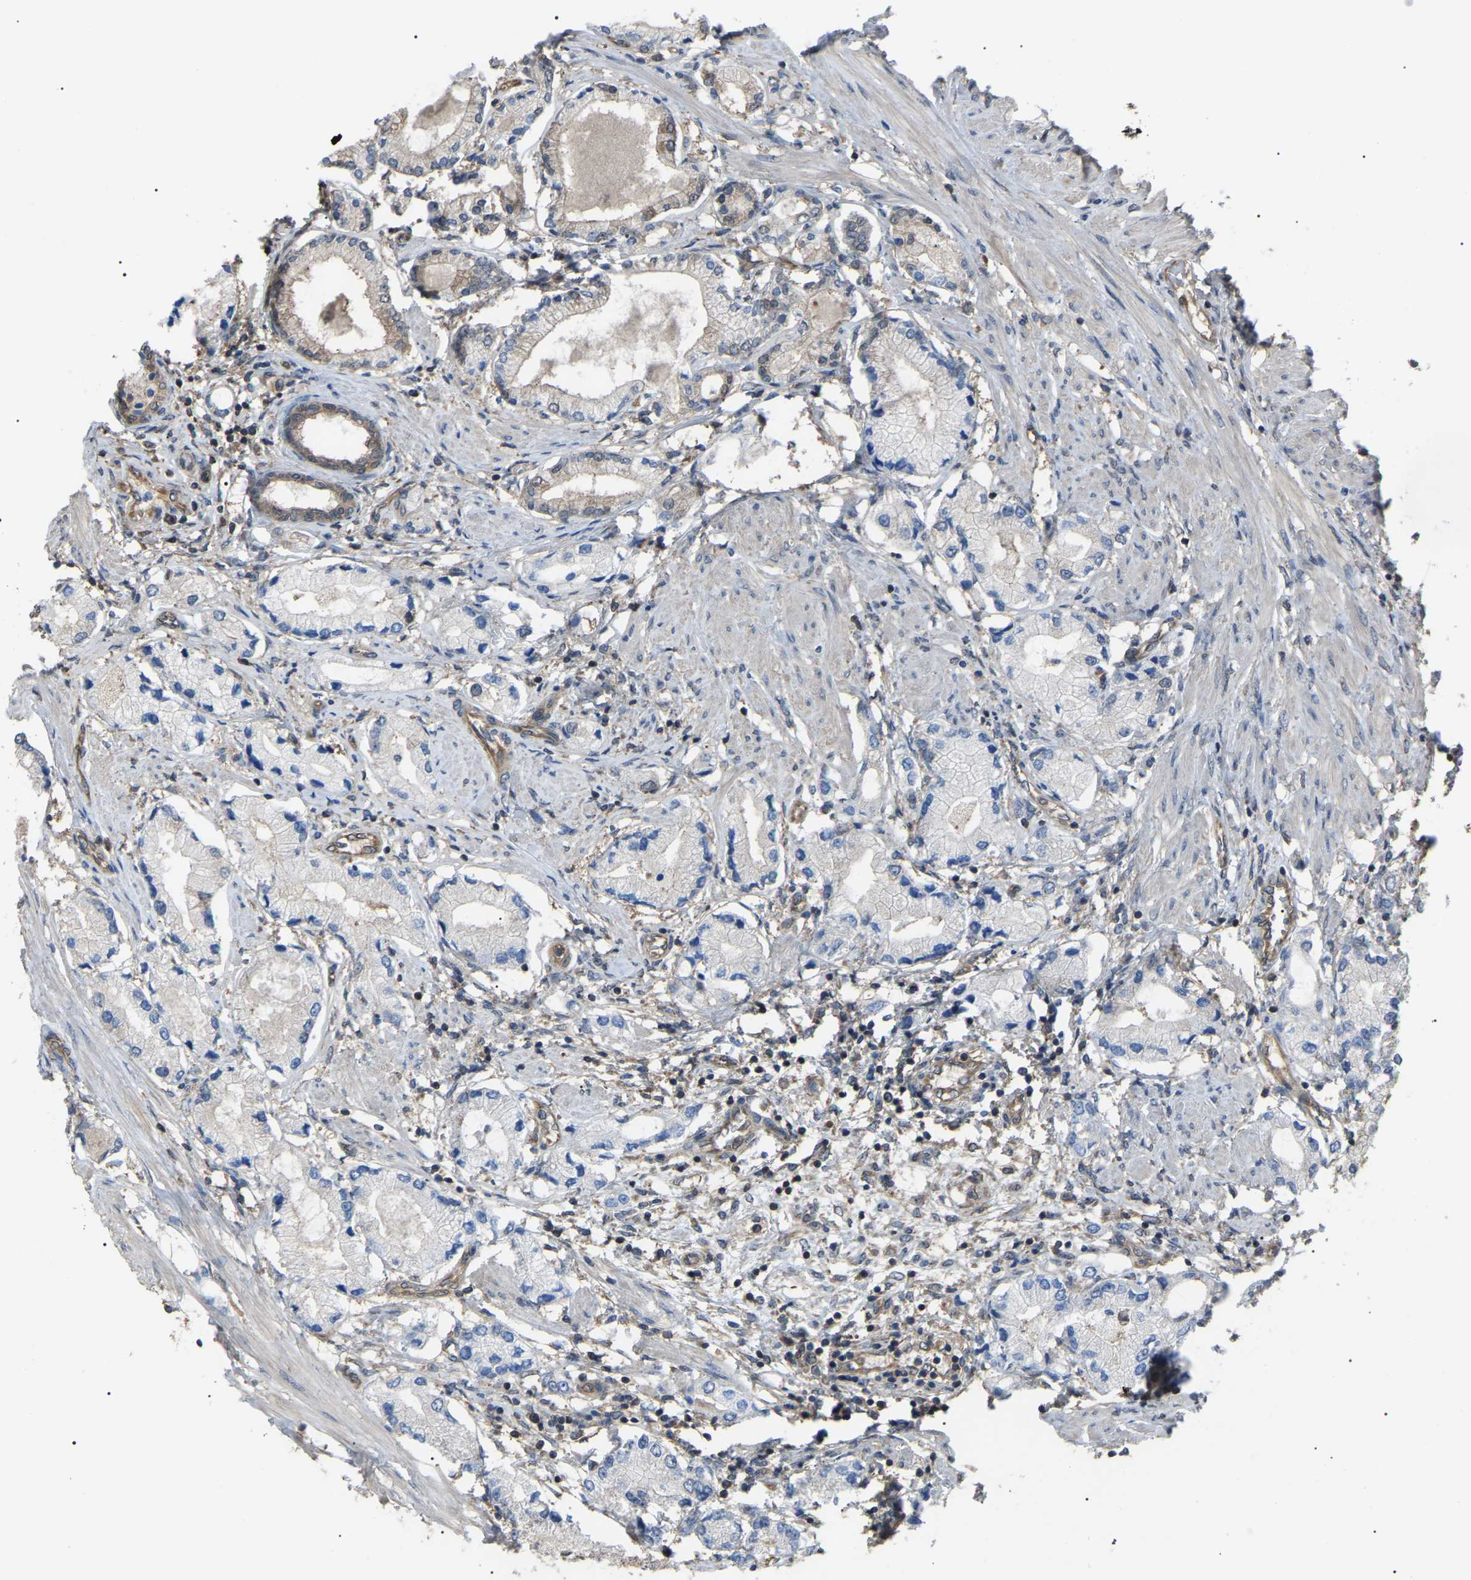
{"staining": {"intensity": "moderate", "quantity": ">75%", "location": "cytoplasmic/membranous"}, "tissue": "prostate cancer", "cell_type": "Tumor cells", "image_type": "cancer", "snomed": [{"axis": "morphology", "description": "Adenocarcinoma, Low grade"}, {"axis": "topography", "description": "Prostate"}], "caption": "Protein staining displays moderate cytoplasmic/membranous positivity in approximately >75% of tumor cells in prostate cancer.", "gene": "PDCD5", "patient": {"sex": "male", "age": 63}}